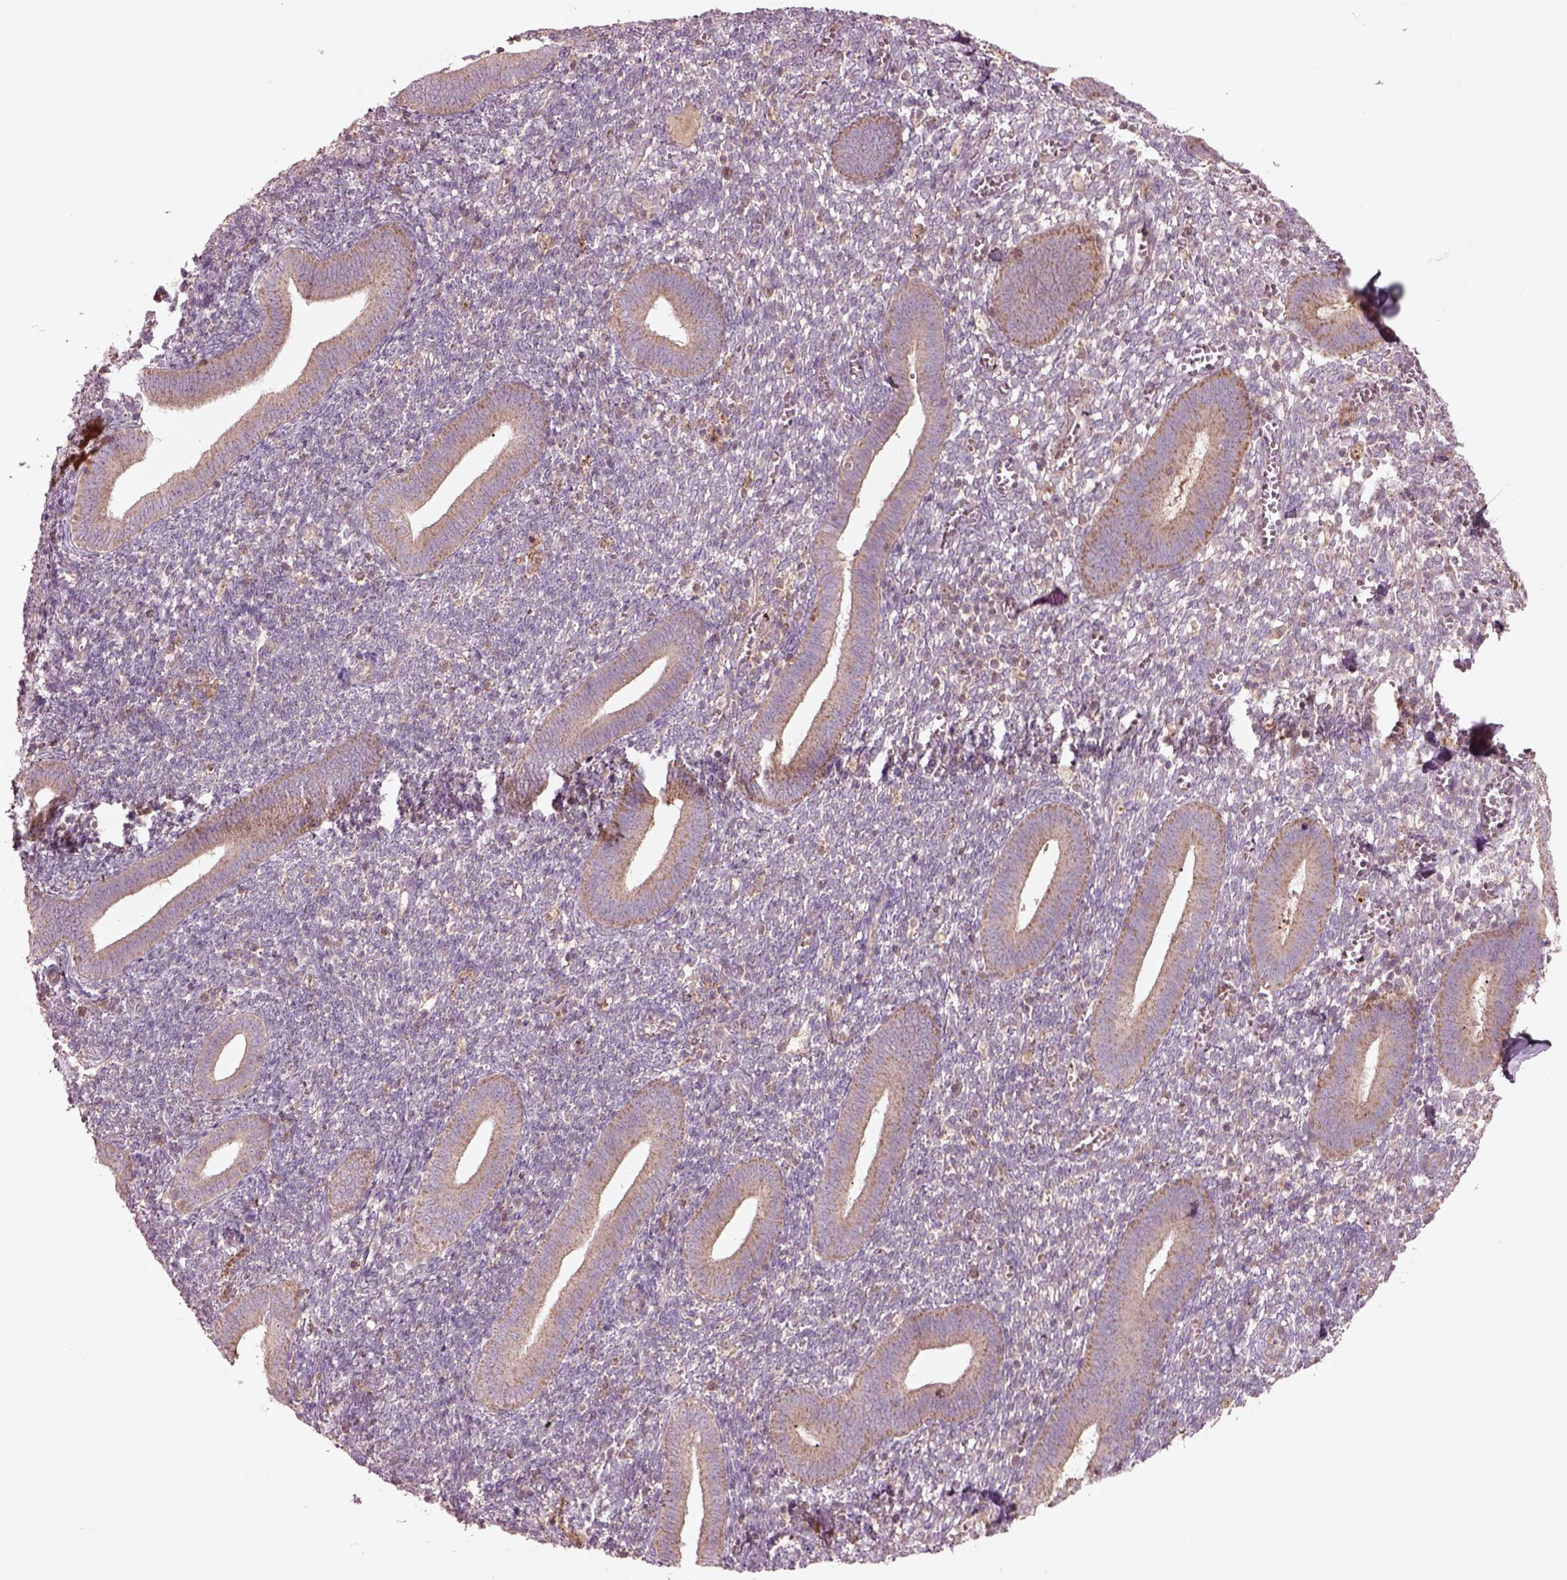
{"staining": {"intensity": "negative", "quantity": "none", "location": "none"}, "tissue": "endometrium", "cell_type": "Cells in endometrial stroma", "image_type": "normal", "snomed": [{"axis": "morphology", "description": "Normal tissue, NOS"}, {"axis": "topography", "description": "Endometrium"}], "caption": "There is no significant positivity in cells in endometrial stroma of endometrium. (DAB (3,3'-diaminobenzidine) immunohistochemistry (IHC) with hematoxylin counter stain).", "gene": "SLC25A31", "patient": {"sex": "female", "age": 25}}